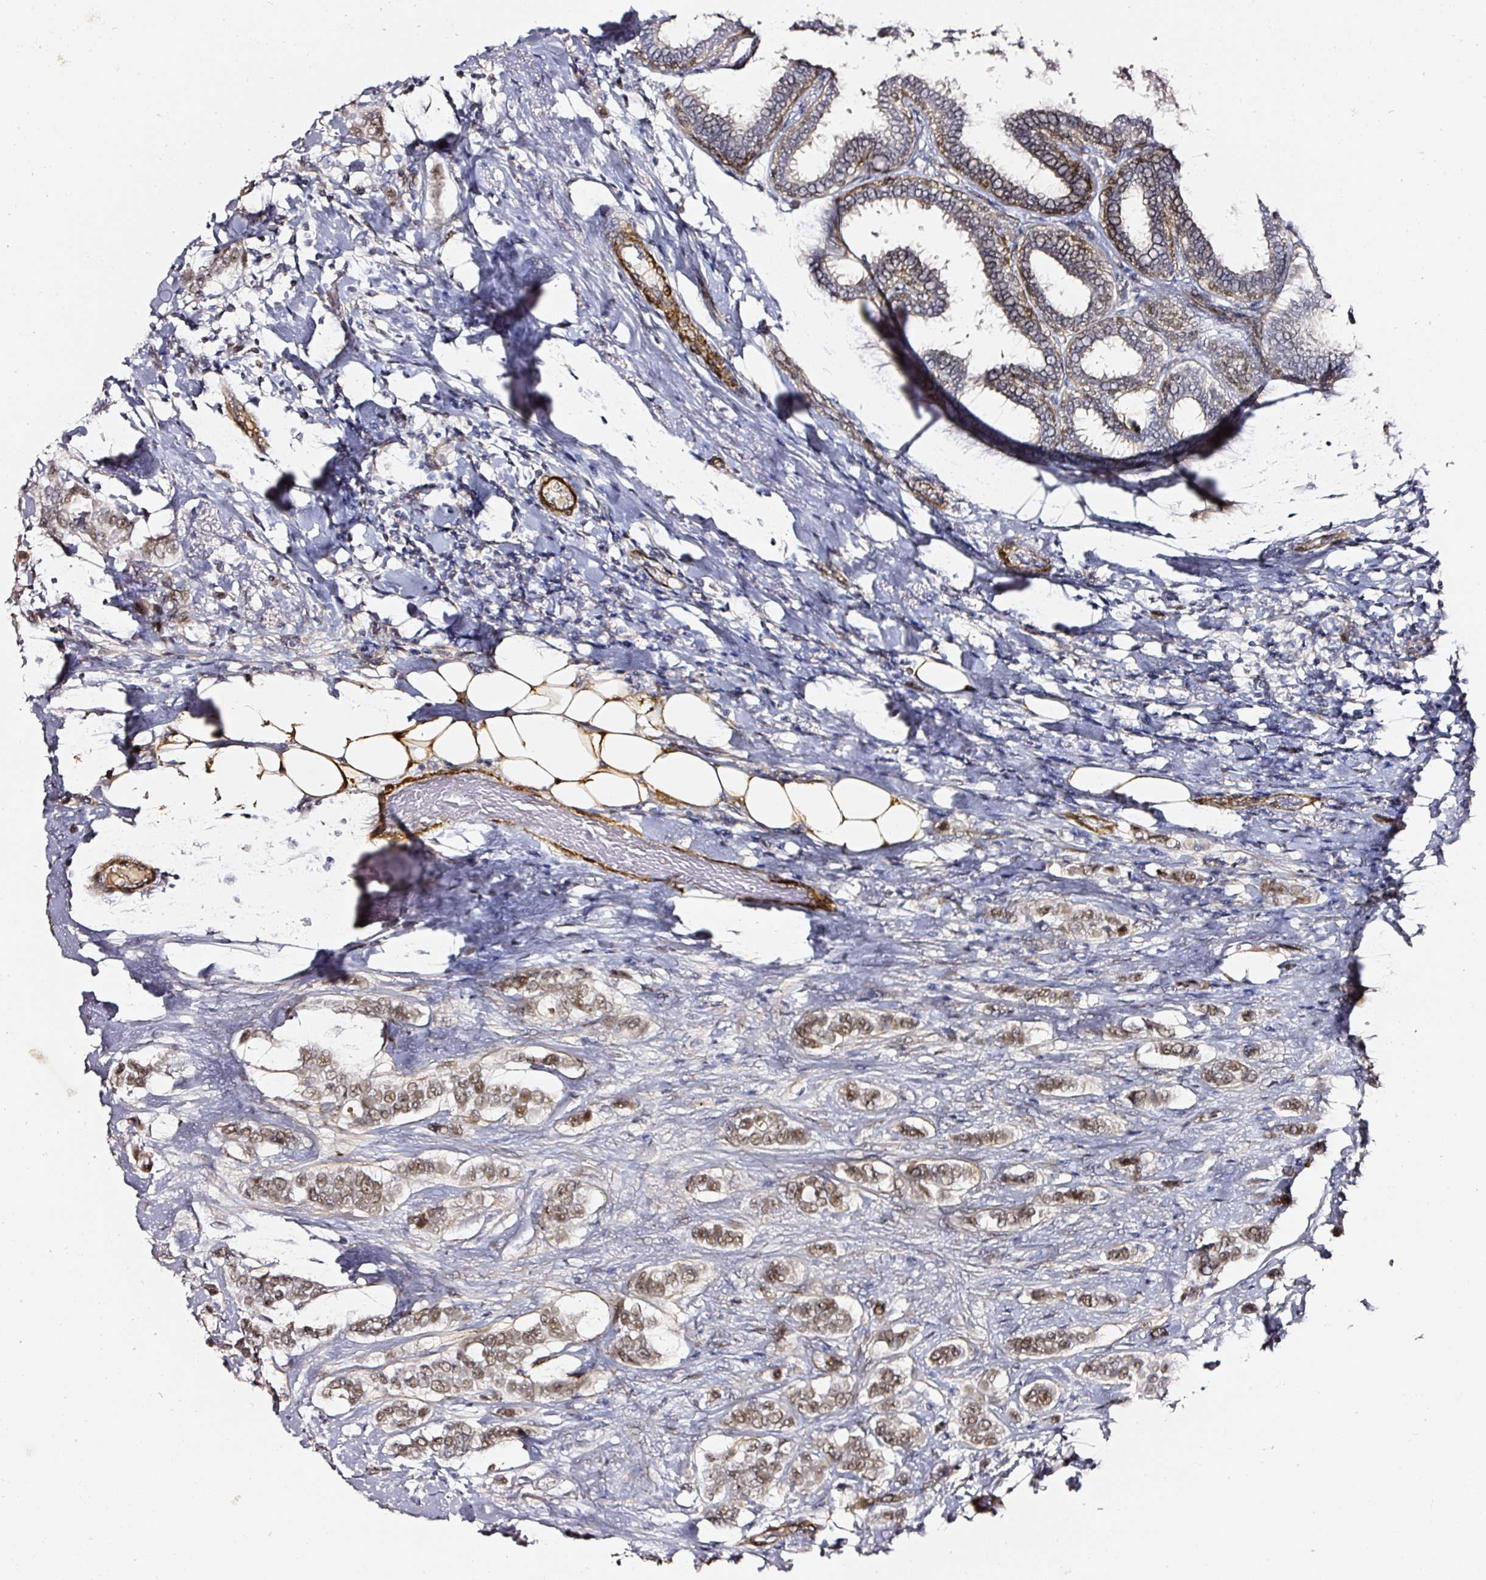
{"staining": {"intensity": "weak", "quantity": "25%-75%", "location": "nuclear"}, "tissue": "breast cancer", "cell_type": "Tumor cells", "image_type": "cancer", "snomed": [{"axis": "morphology", "description": "Lobular carcinoma"}, {"axis": "topography", "description": "Breast"}], "caption": "Immunohistochemical staining of human breast lobular carcinoma exhibits low levels of weak nuclear expression in about 25%-75% of tumor cells. (brown staining indicates protein expression, while blue staining denotes nuclei).", "gene": "TOGARAM1", "patient": {"sex": "female", "age": 51}}